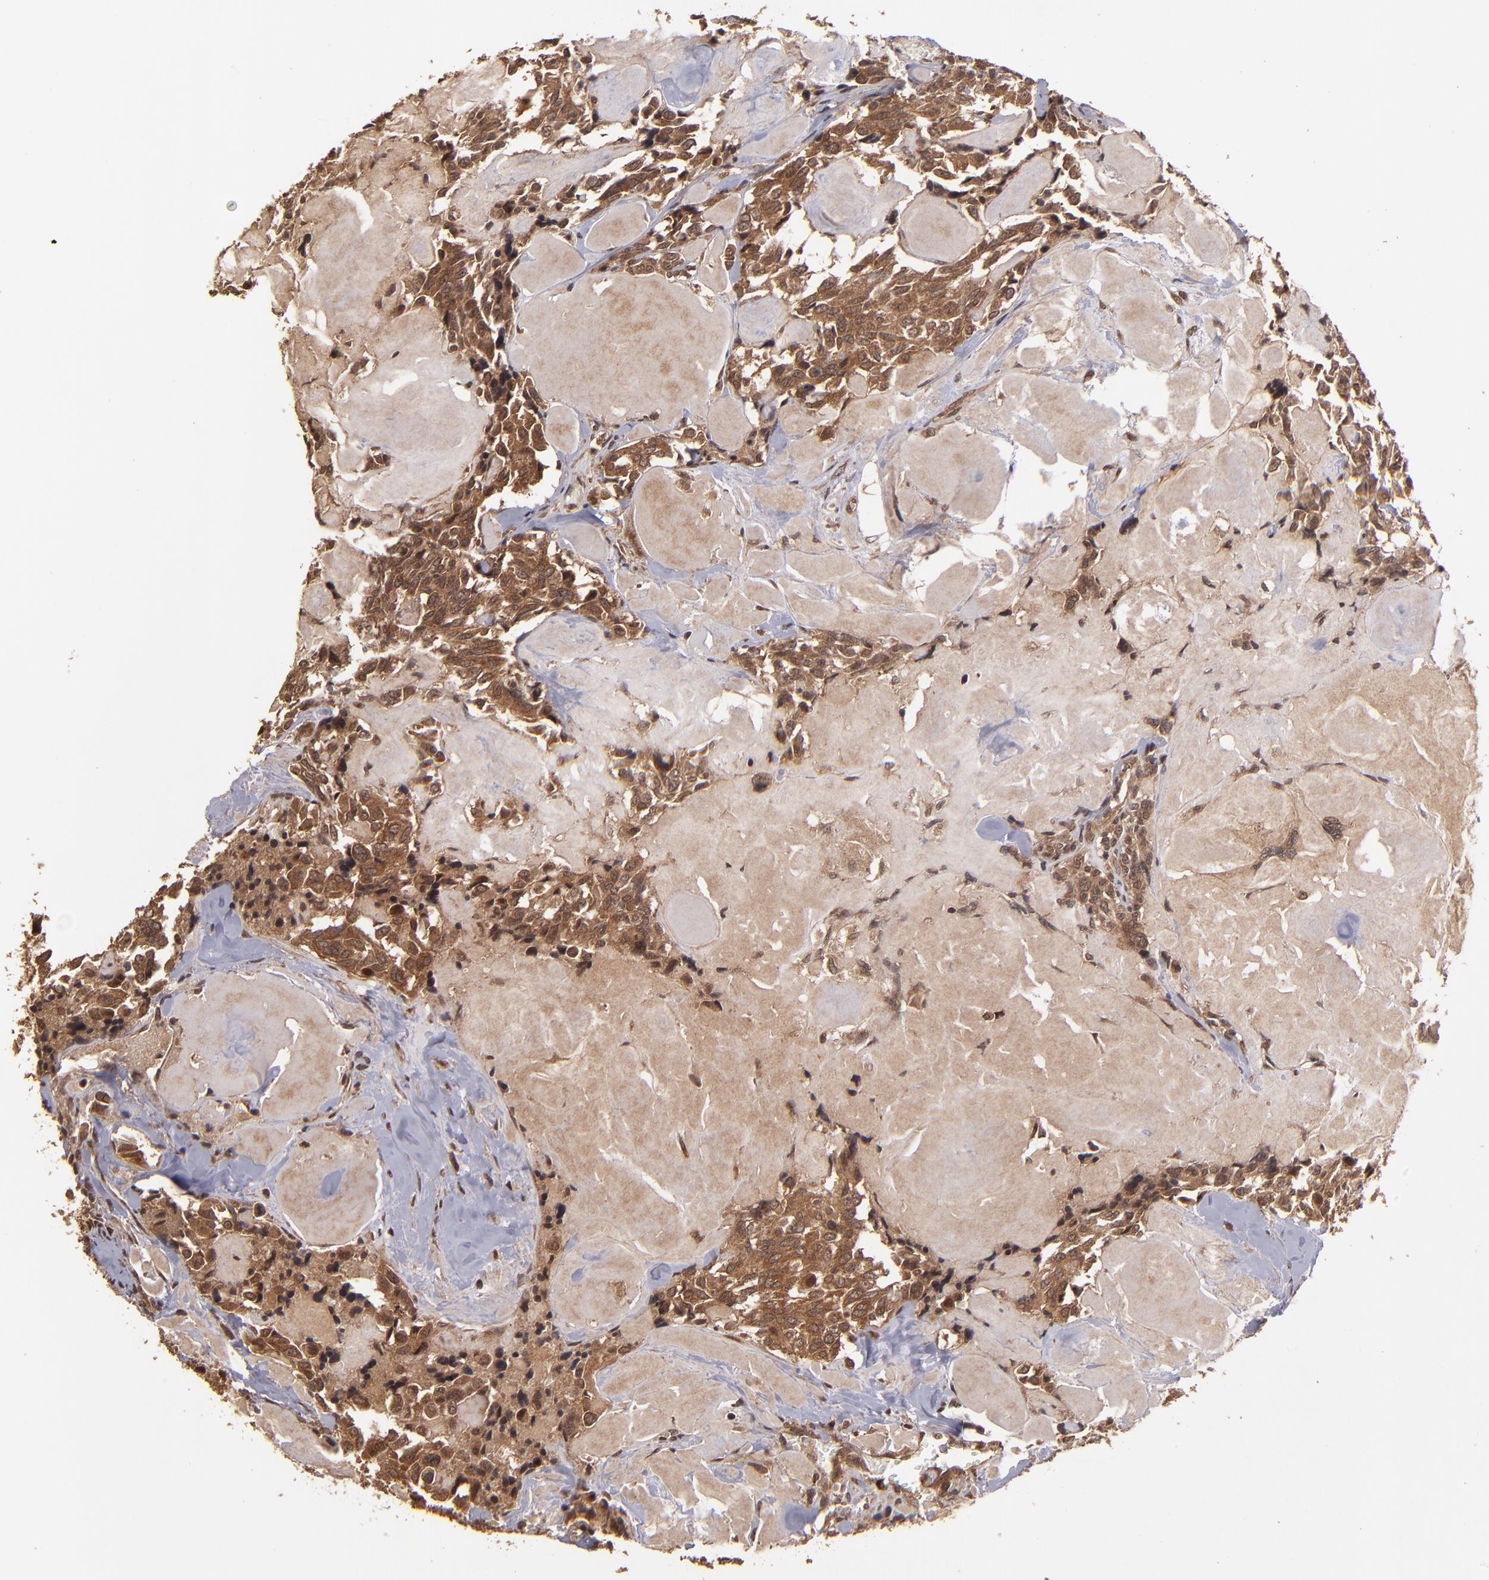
{"staining": {"intensity": "strong", "quantity": ">75%", "location": "cytoplasmic/membranous"}, "tissue": "thyroid cancer", "cell_type": "Tumor cells", "image_type": "cancer", "snomed": [{"axis": "morphology", "description": "Carcinoma, NOS"}, {"axis": "morphology", "description": "Carcinoid, malignant, NOS"}, {"axis": "topography", "description": "Thyroid gland"}], "caption": "Protein staining demonstrates strong cytoplasmic/membranous expression in approximately >75% of tumor cells in carcinoma (thyroid). The staining was performed using DAB, with brown indicating positive protein expression. Nuclei are stained blue with hematoxylin.", "gene": "NFE2L2", "patient": {"sex": "male", "age": 33}}